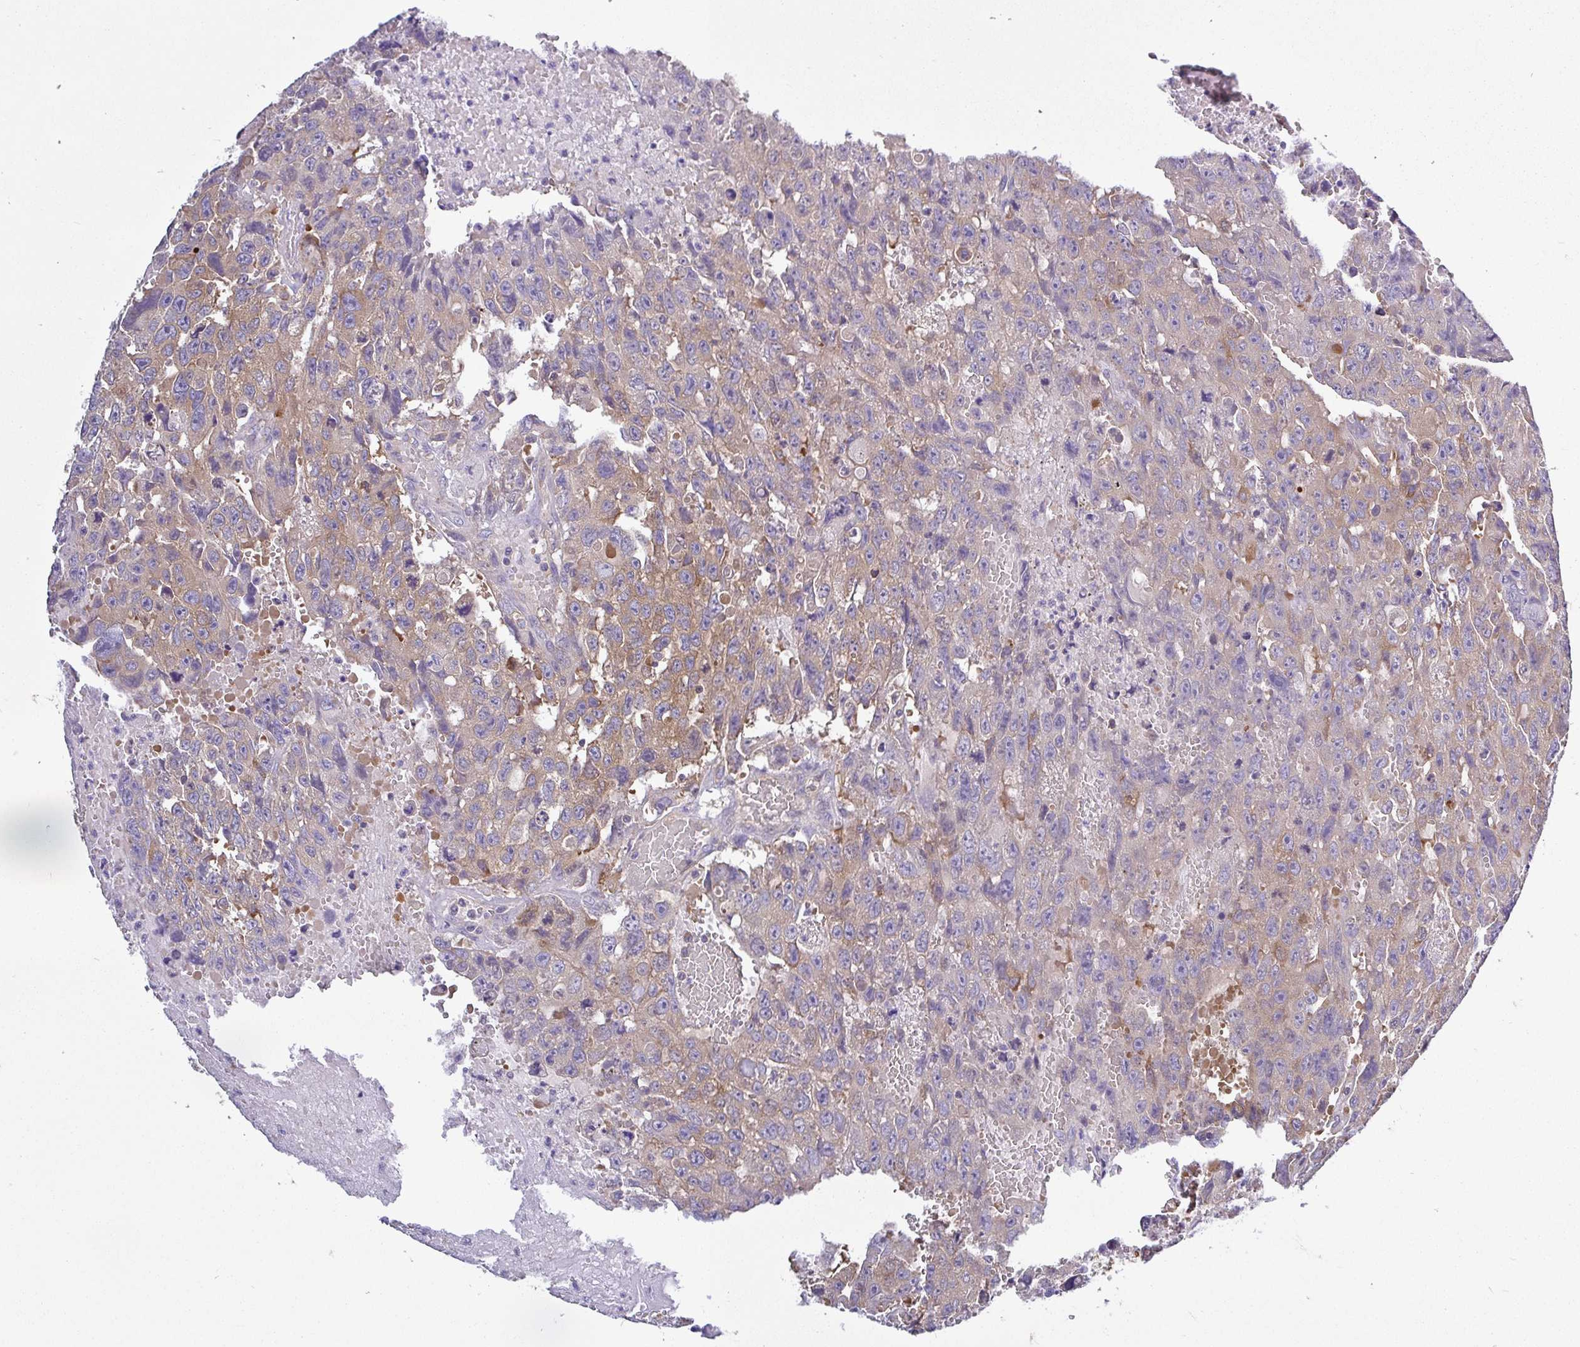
{"staining": {"intensity": "moderate", "quantity": "25%-75%", "location": "cytoplasmic/membranous"}, "tissue": "testis cancer", "cell_type": "Tumor cells", "image_type": "cancer", "snomed": [{"axis": "morphology", "description": "Seminoma, NOS"}, {"axis": "topography", "description": "Testis"}], "caption": "A brown stain shows moderate cytoplasmic/membranous staining of a protein in testis seminoma tumor cells.", "gene": "LARS1", "patient": {"sex": "male", "age": 26}}